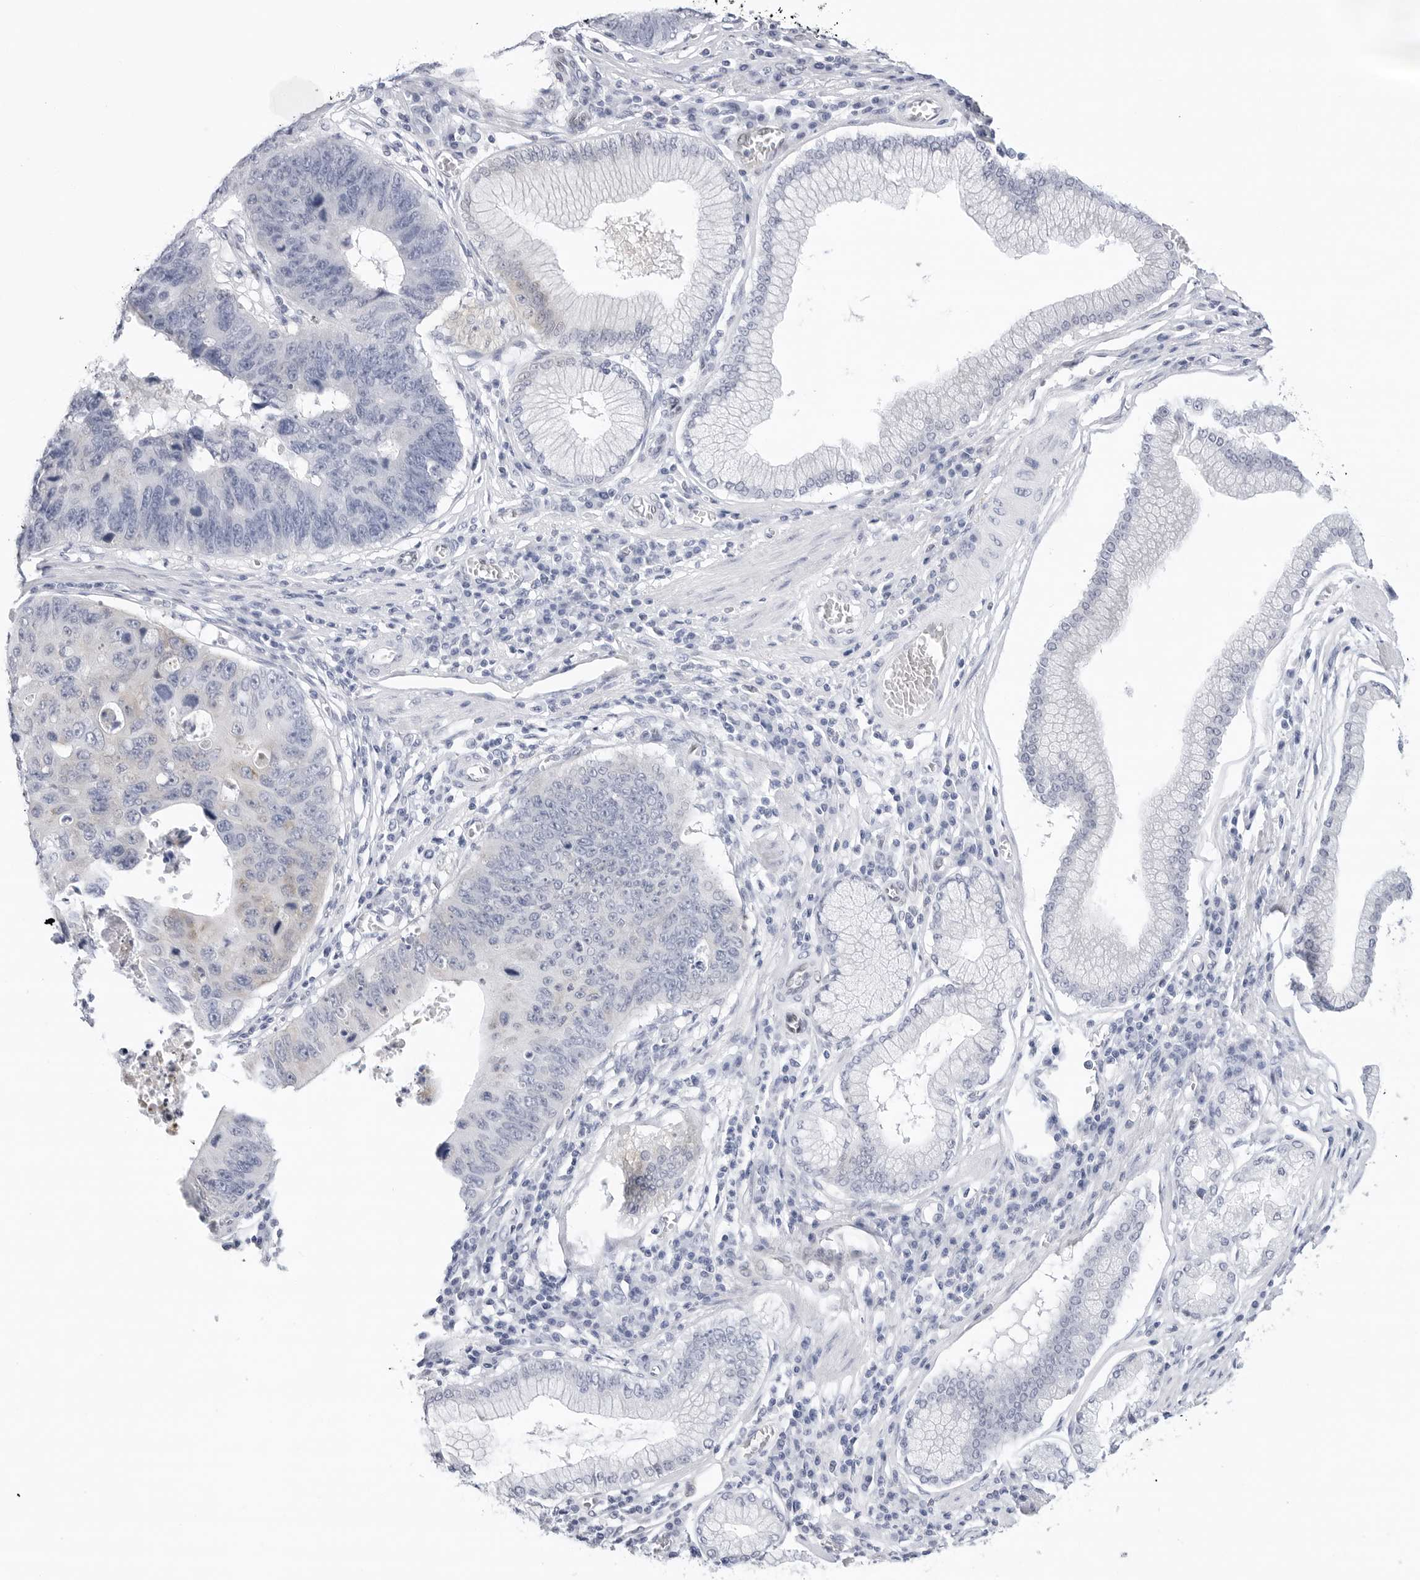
{"staining": {"intensity": "negative", "quantity": "none", "location": "none"}, "tissue": "stomach cancer", "cell_type": "Tumor cells", "image_type": "cancer", "snomed": [{"axis": "morphology", "description": "Adenocarcinoma, NOS"}, {"axis": "topography", "description": "Stomach"}], "caption": "Human stomach cancer (adenocarcinoma) stained for a protein using IHC exhibits no expression in tumor cells.", "gene": "SLC19A1", "patient": {"sex": "male", "age": 59}}